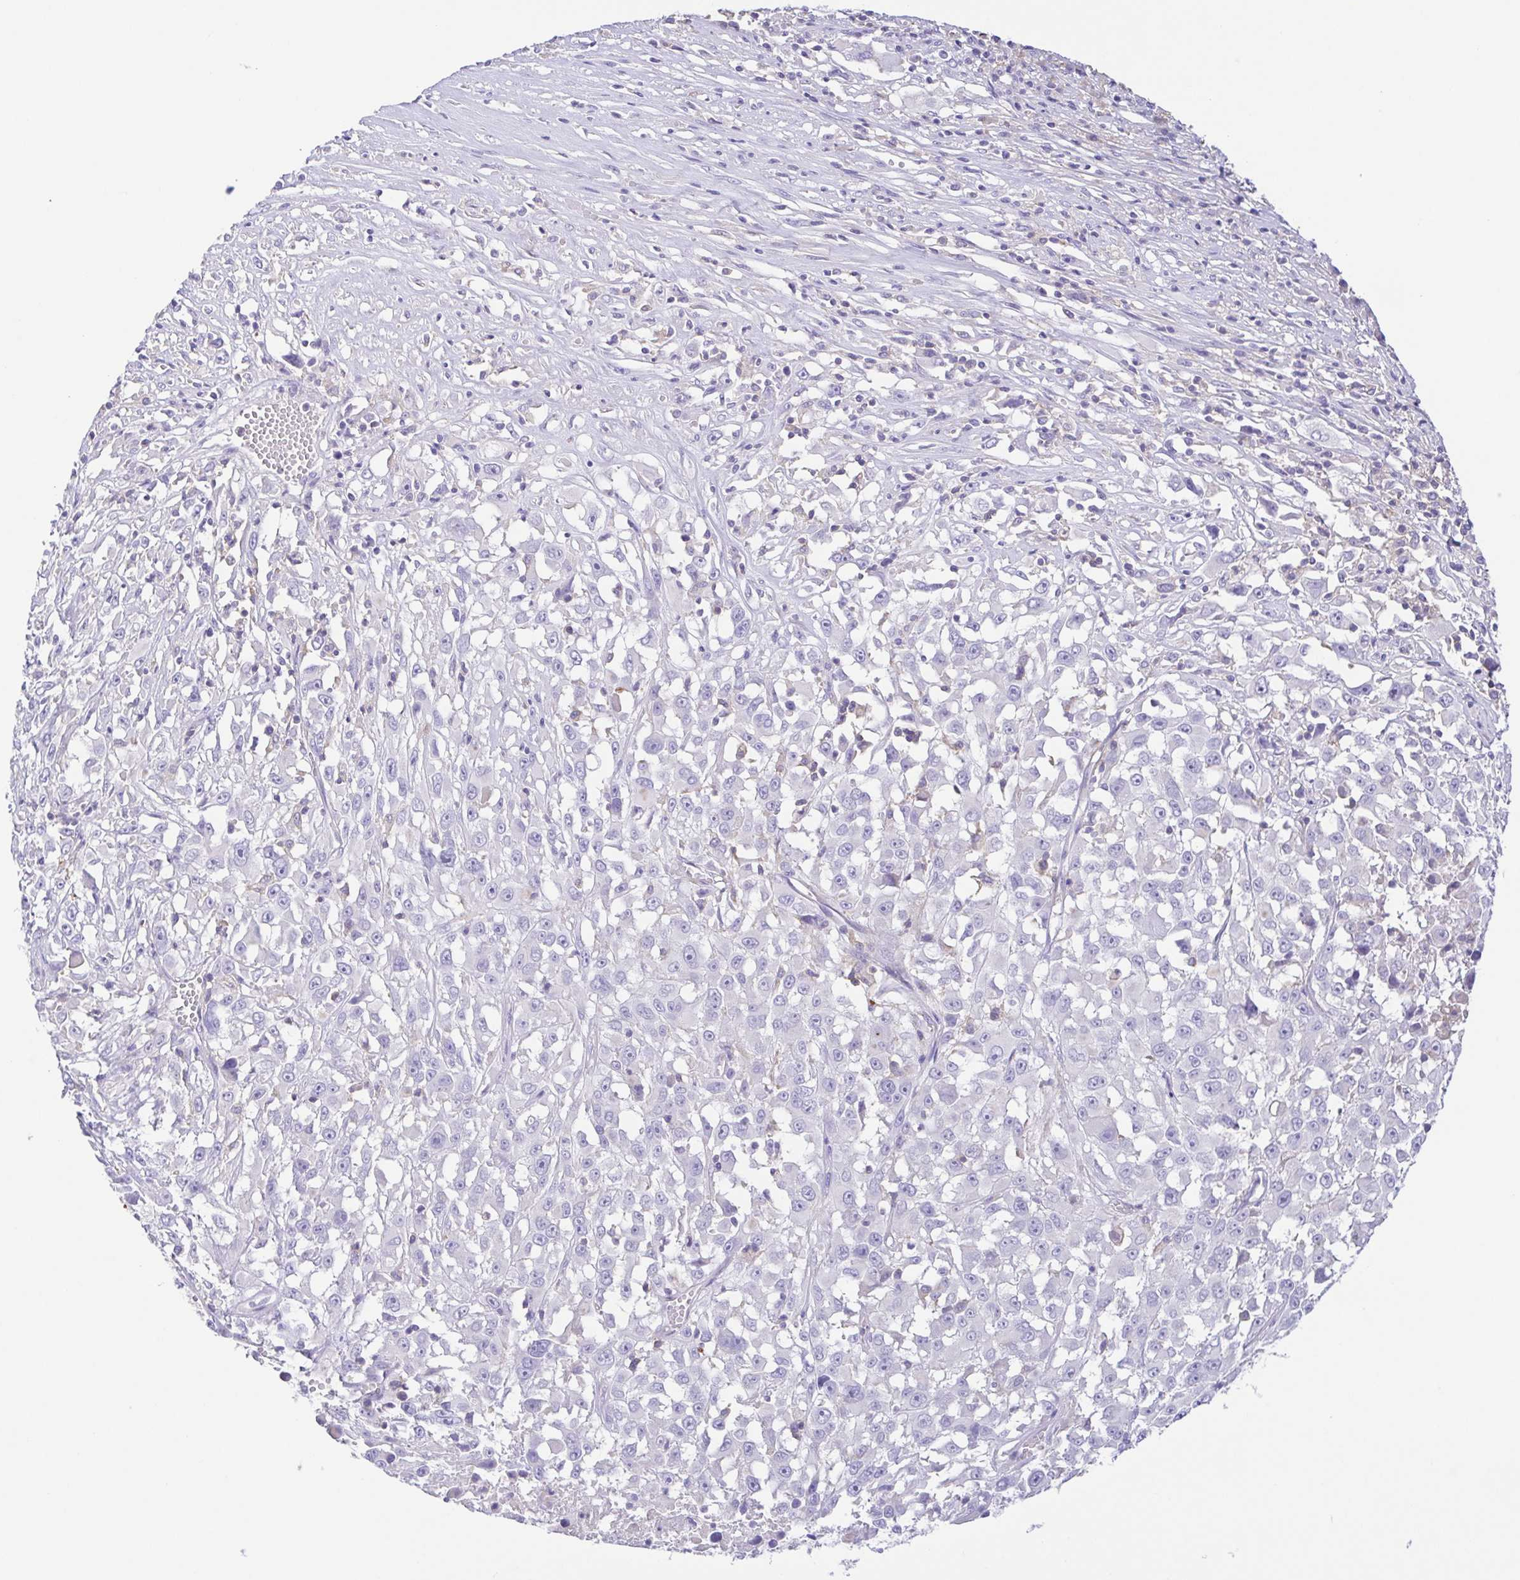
{"staining": {"intensity": "negative", "quantity": "none", "location": "none"}, "tissue": "melanoma", "cell_type": "Tumor cells", "image_type": "cancer", "snomed": [{"axis": "morphology", "description": "Malignant melanoma, Metastatic site"}, {"axis": "topography", "description": "Soft tissue"}], "caption": "Immunohistochemistry of human malignant melanoma (metastatic site) demonstrates no staining in tumor cells.", "gene": "ARPP21", "patient": {"sex": "male", "age": 50}}